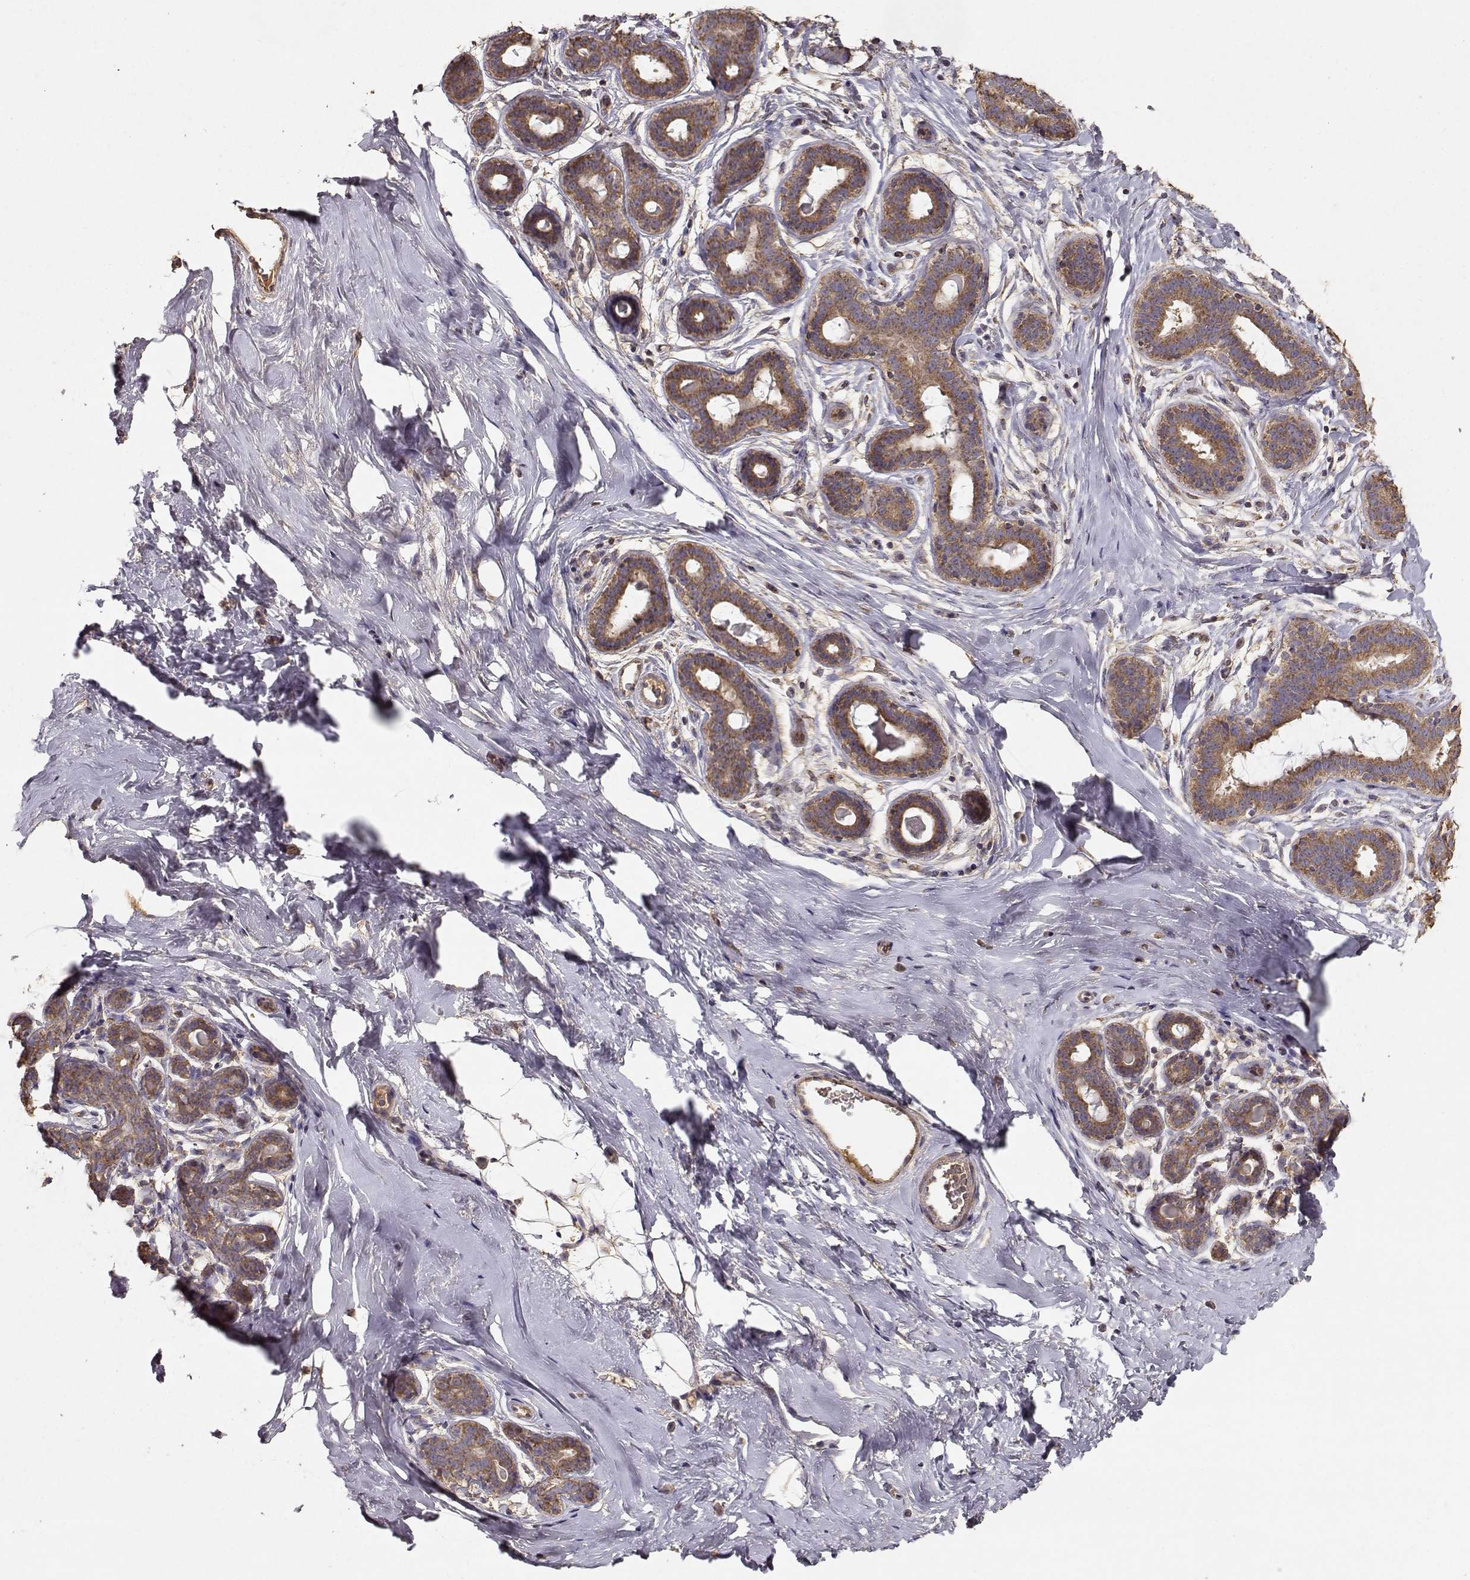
{"staining": {"intensity": "weak", "quantity": ">75%", "location": "cytoplasmic/membranous"}, "tissue": "breast", "cell_type": "Adipocytes", "image_type": "normal", "snomed": [{"axis": "morphology", "description": "Normal tissue, NOS"}, {"axis": "topography", "description": "Skin"}, {"axis": "topography", "description": "Breast"}], "caption": "DAB (3,3'-diaminobenzidine) immunohistochemical staining of benign human breast displays weak cytoplasmic/membranous protein staining in about >75% of adipocytes. The staining was performed using DAB (3,3'-diaminobenzidine), with brown indicating positive protein expression. Nuclei are stained blue with hematoxylin.", "gene": "TARS3", "patient": {"sex": "female", "age": 43}}